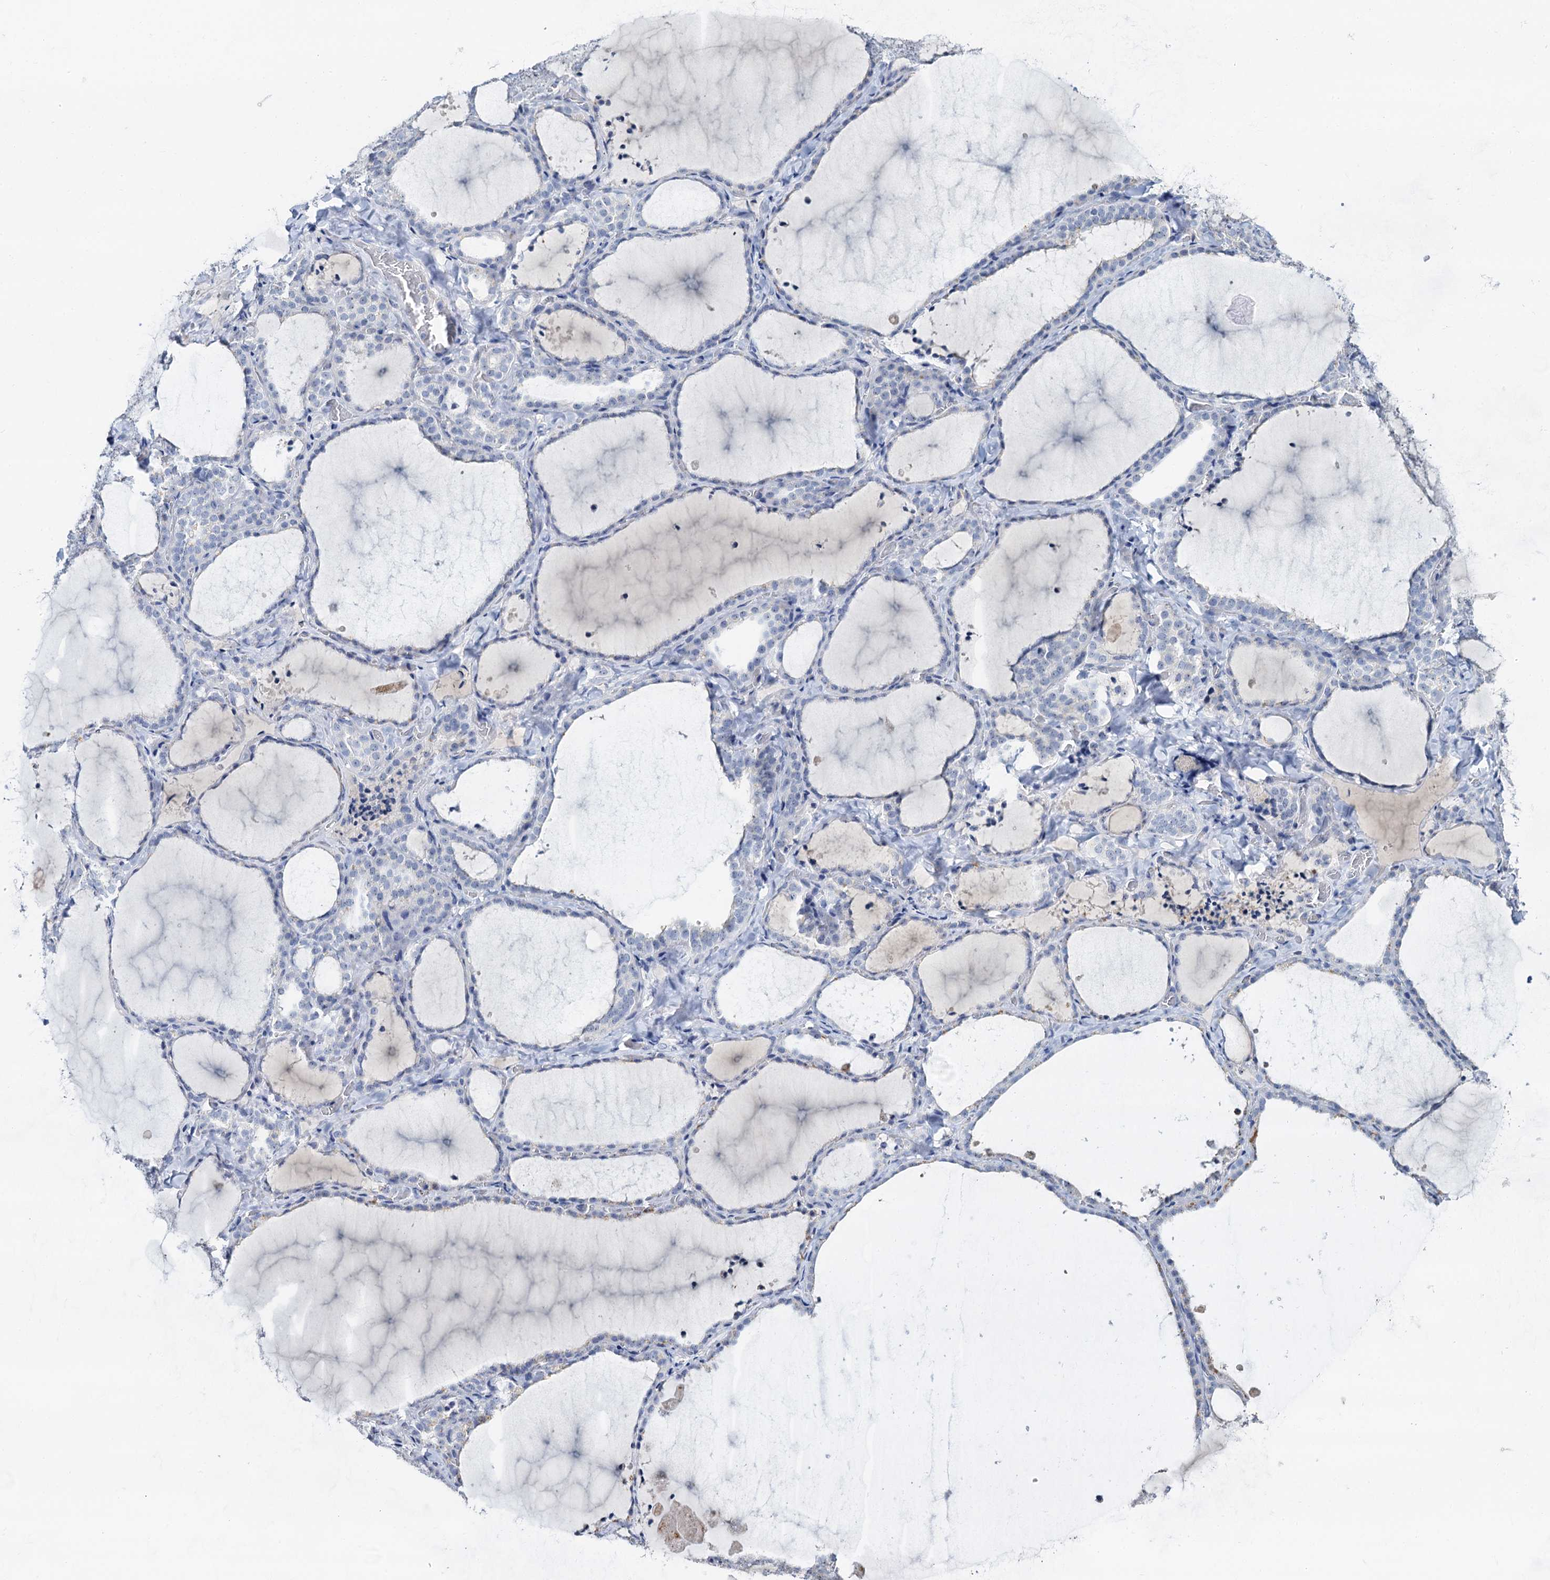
{"staining": {"intensity": "negative", "quantity": "none", "location": "none"}, "tissue": "thyroid gland", "cell_type": "Glandular cells", "image_type": "normal", "snomed": [{"axis": "morphology", "description": "Normal tissue, NOS"}, {"axis": "topography", "description": "Thyroid gland"}], "caption": "Glandular cells are negative for protein expression in unremarkable human thyroid gland.", "gene": "NOP2", "patient": {"sex": "female", "age": 22}}